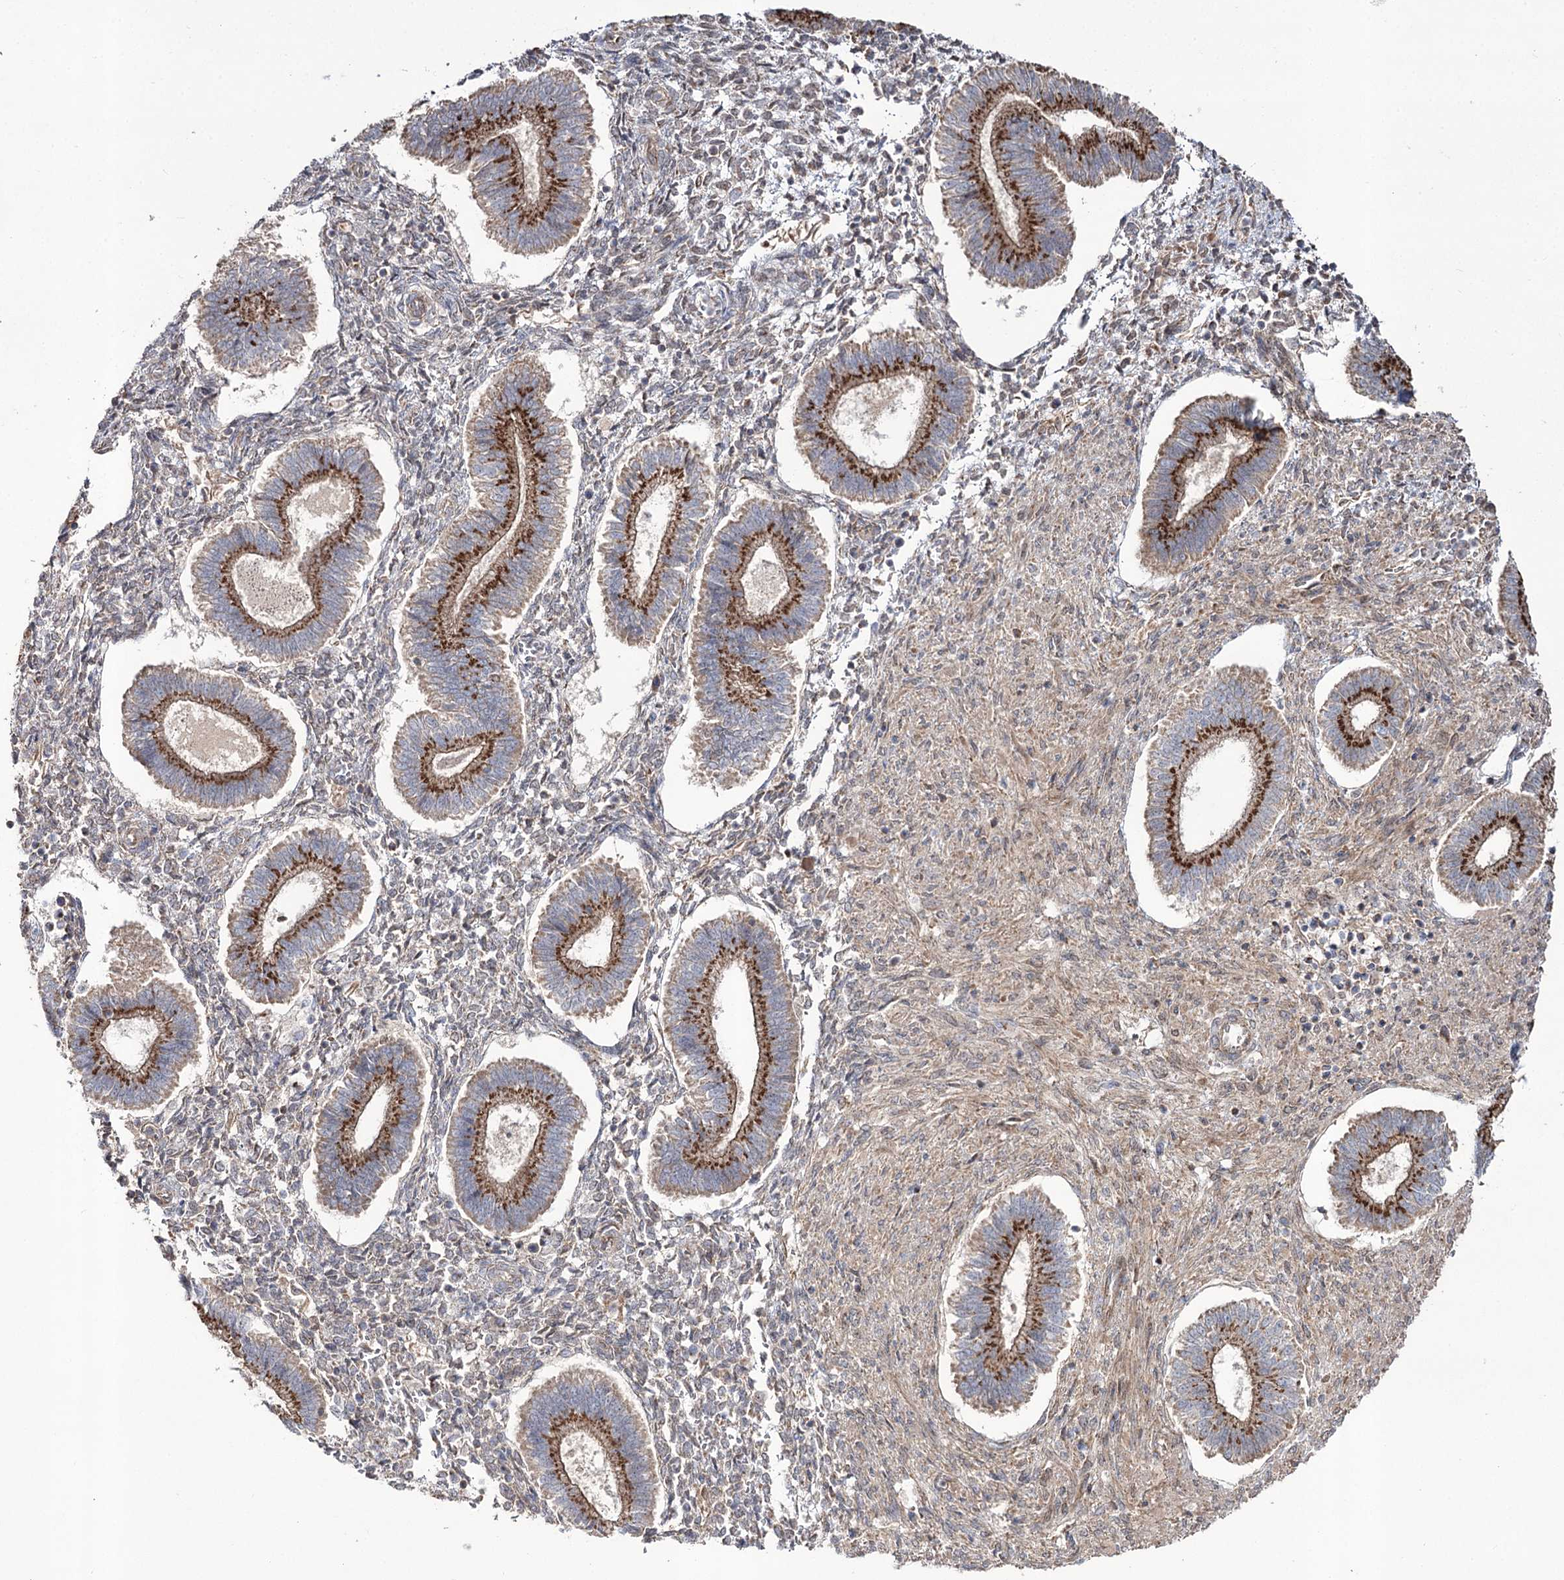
{"staining": {"intensity": "negative", "quantity": "none", "location": "none"}, "tissue": "endometrium", "cell_type": "Cells in endometrial stroma", "image_type": "normal", "snomed": [{"axis": "morphology", "description": "Normal tissue, NOS"}, {"axis": "topography", "description": "Endometrium"}], "caption": "Protein analysis of normal endometrium demonstrates no significant positivity in cells in endometrial stroma. (Brightfield microscopy of DAB (3,3'-diaminobenzidine) immunohistochemistry (IHC) at high magnification).", "gene": "REXO2", "patient": {"sex": "female", "age": 25}}